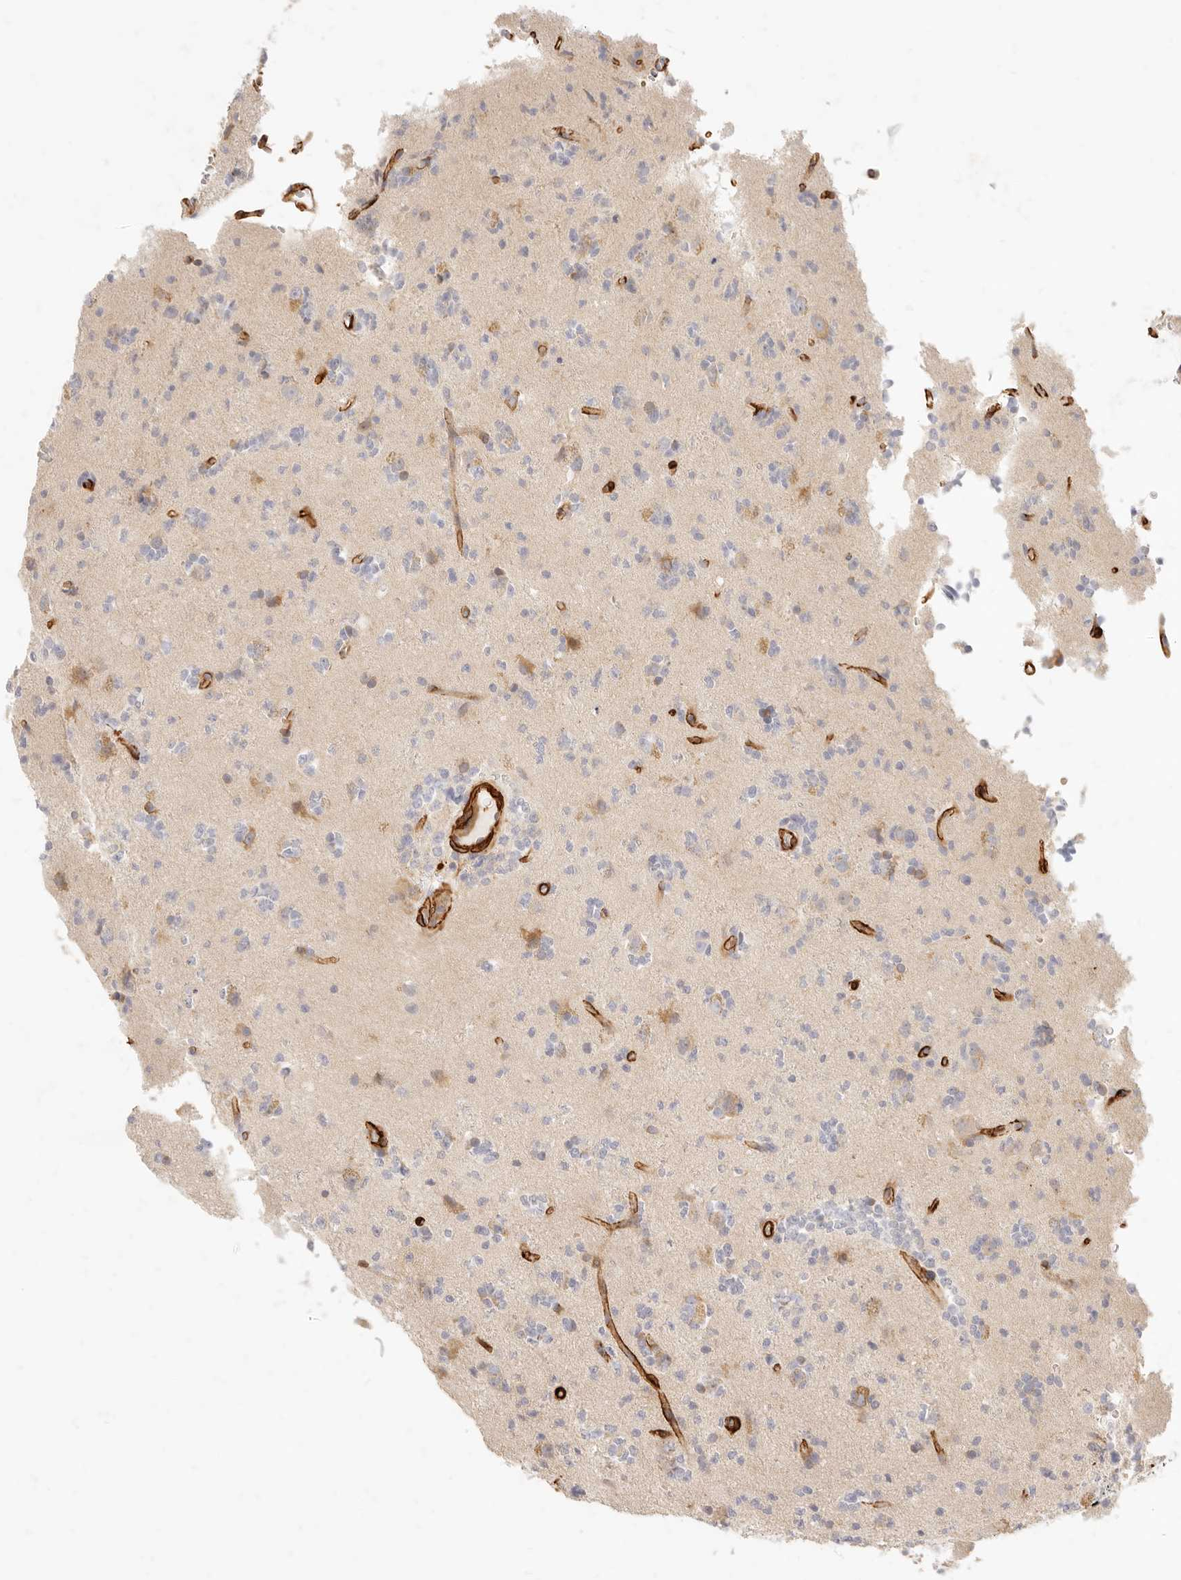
{"staining": {"intensity": "negative", "quantity": "none", "location": "none"}, "tissue": "glioma", "cell_type": "Tumor cells", "image_type": "cancer", "snomed": [{"axis": "morphology", "description": "Glioma, malignant, High grade"}, {"axis": "topography", "description": "Brain"}], "caption": "This is a image of IHC staining of malignant glioma (high-grade), which shows no expression in tumor cells.", "gene": "TMTC2", "patient": {"sex": "female", "age": 62}}